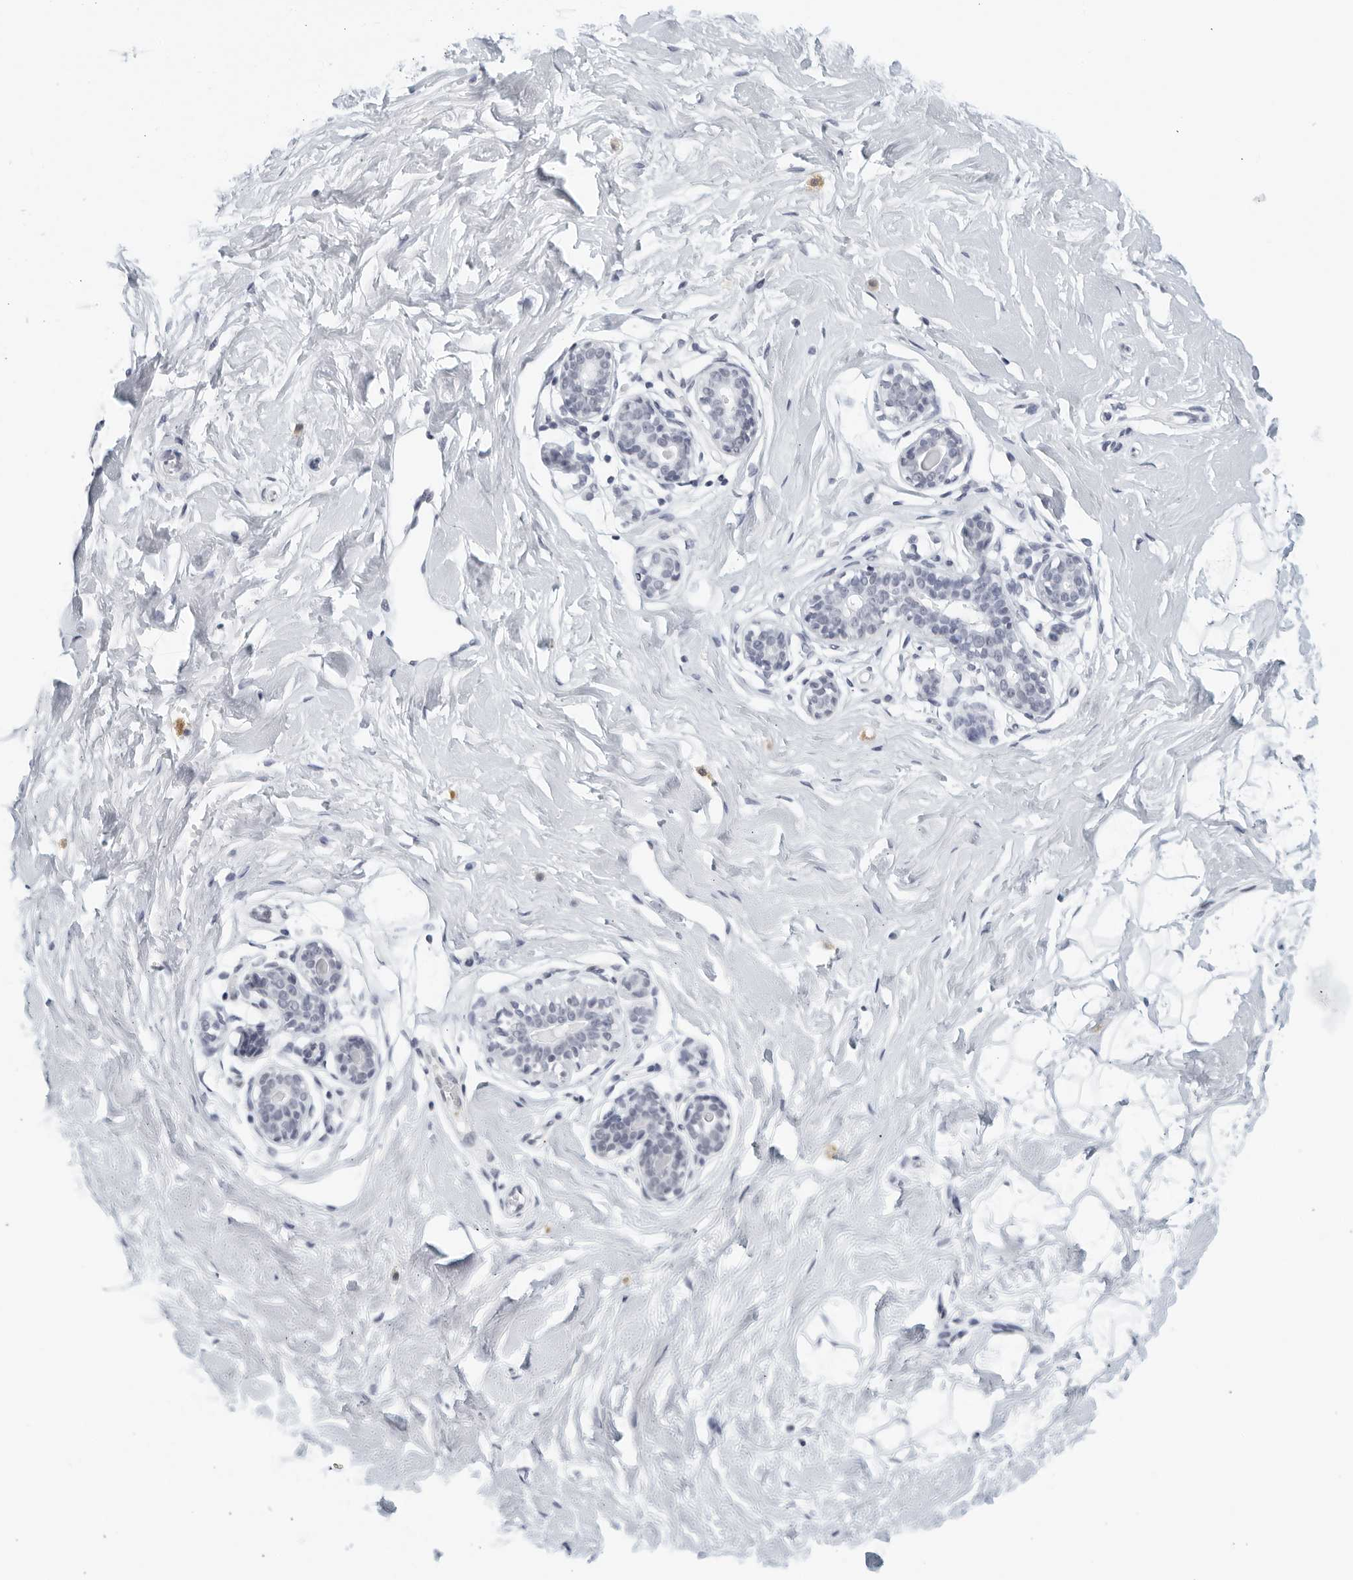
{"staining": {"intensity": "negative", "quantity": "none", "location": "none"}, "tissue": "breast", "cell_type": "Adipocytes", "image_type": "normal", "snomed": [{"axis": "morphology", "description": "Normal tissue, NOS"}, {"axis": "morphology", "description": "Adenoma, NOS"}, {"axis": "topography", "description": "Breast"}], "caption": "Image shows no significant protein staining in adipocytes of benign breast.", "gene": "KLK7", "patient": {"sex": "female", "age": 23}}